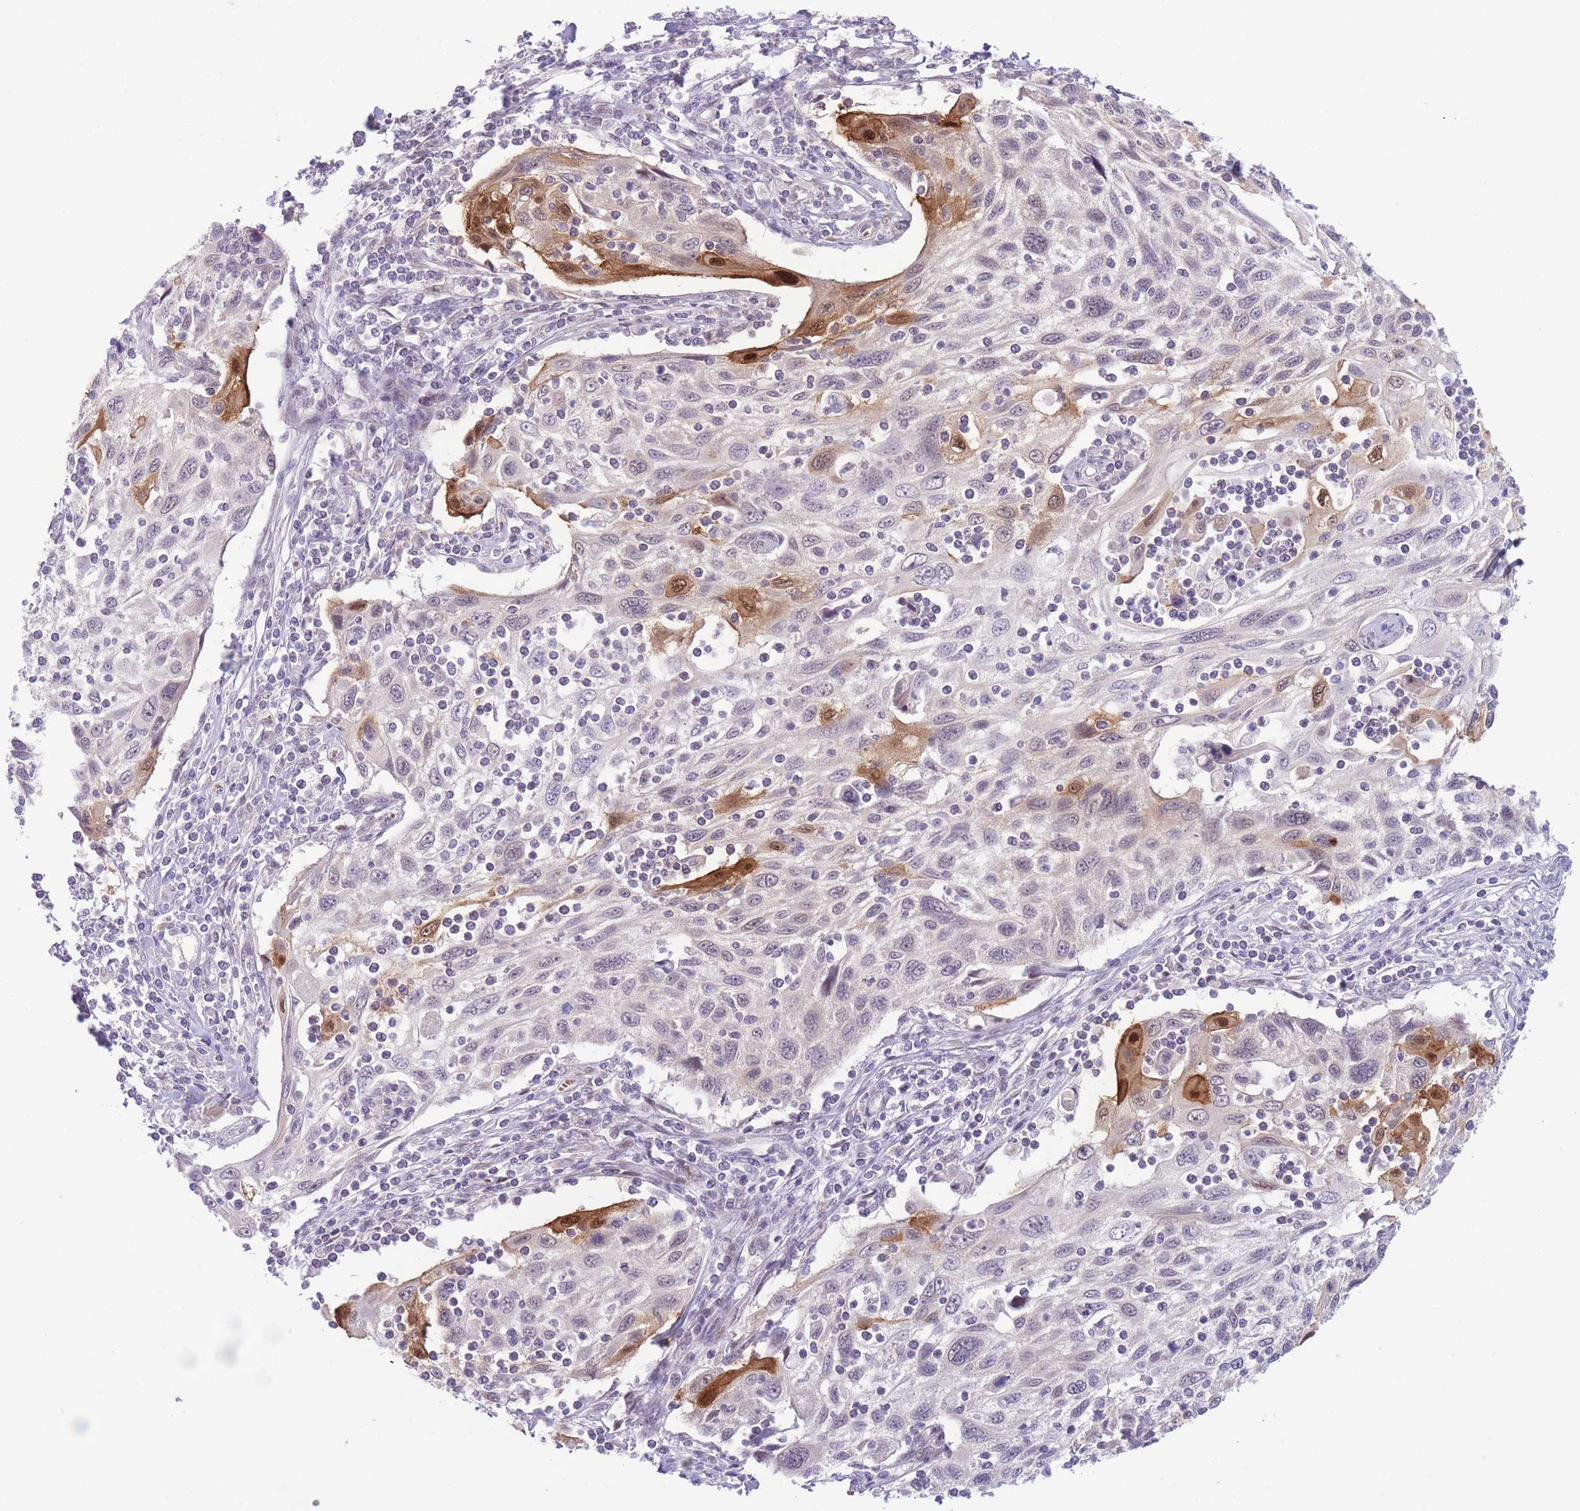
{"staining": {"intensity": "moderate", "quantity": "<25%", "location": "cytoplasmic/membranous,nuclear"}, "tissue": "cervical cancer", "cell_type": "Tumor cells", "image_type": "cancer", "snomed": [{"axis": "morphology", "description": "Squamous cell carcinoma, NOS"}, {"axis": "topography", "description": "Cervix"}], "caption": "Squamous cell carcinoma (cervical) tissue reveals moderate cytoplasmic/membranous and nuclear positivity in about <25% of tumor cells", "gene": "FBXO46", "patient": {"sex": "female", "age": 70}}